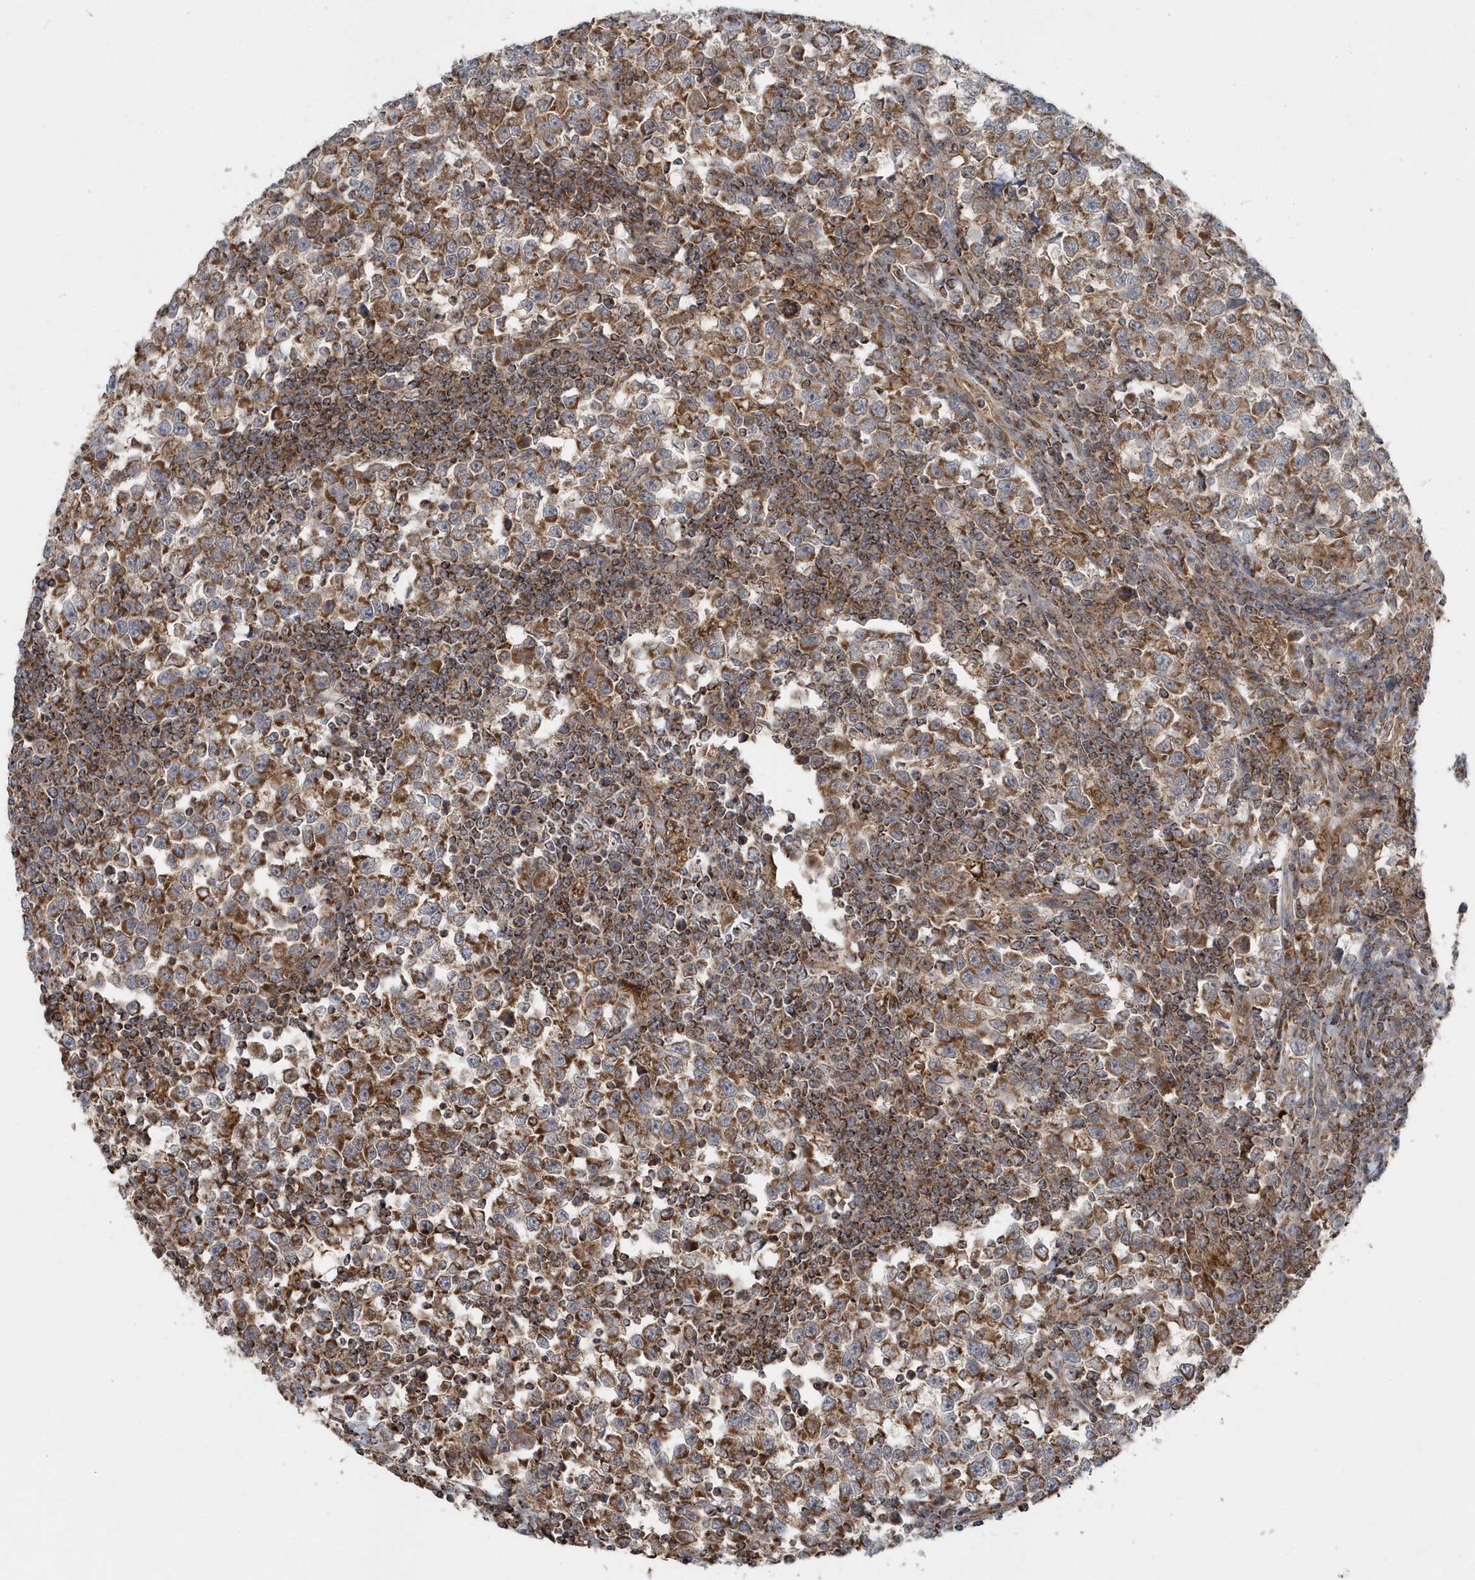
{"staining": {"intensity": "moderate", "quantity": ">75%", "location": "cytoplasmic/membranous"}, "tissue": "testis cancer", "cell_type": "Tumor cells", "image_type": "cancer", "snomed": [{"axis": "morphology", "description": "Normal tissue, NOS"}, {"axis": "morphology", "description": "Seminoma, NOS"}, {"axis": "topography", "description": "Testis"}], "caption": "Immunohistochemical staining of human testis cancer (seminoma) displays moderate cytoplasmic/membranous protein positivity in about >75% of tumor cells. (IHC, brightfield microscopy, high magnification).", "gene": "PPP1R7", "patient": {"sex": "male", "age": 43}}